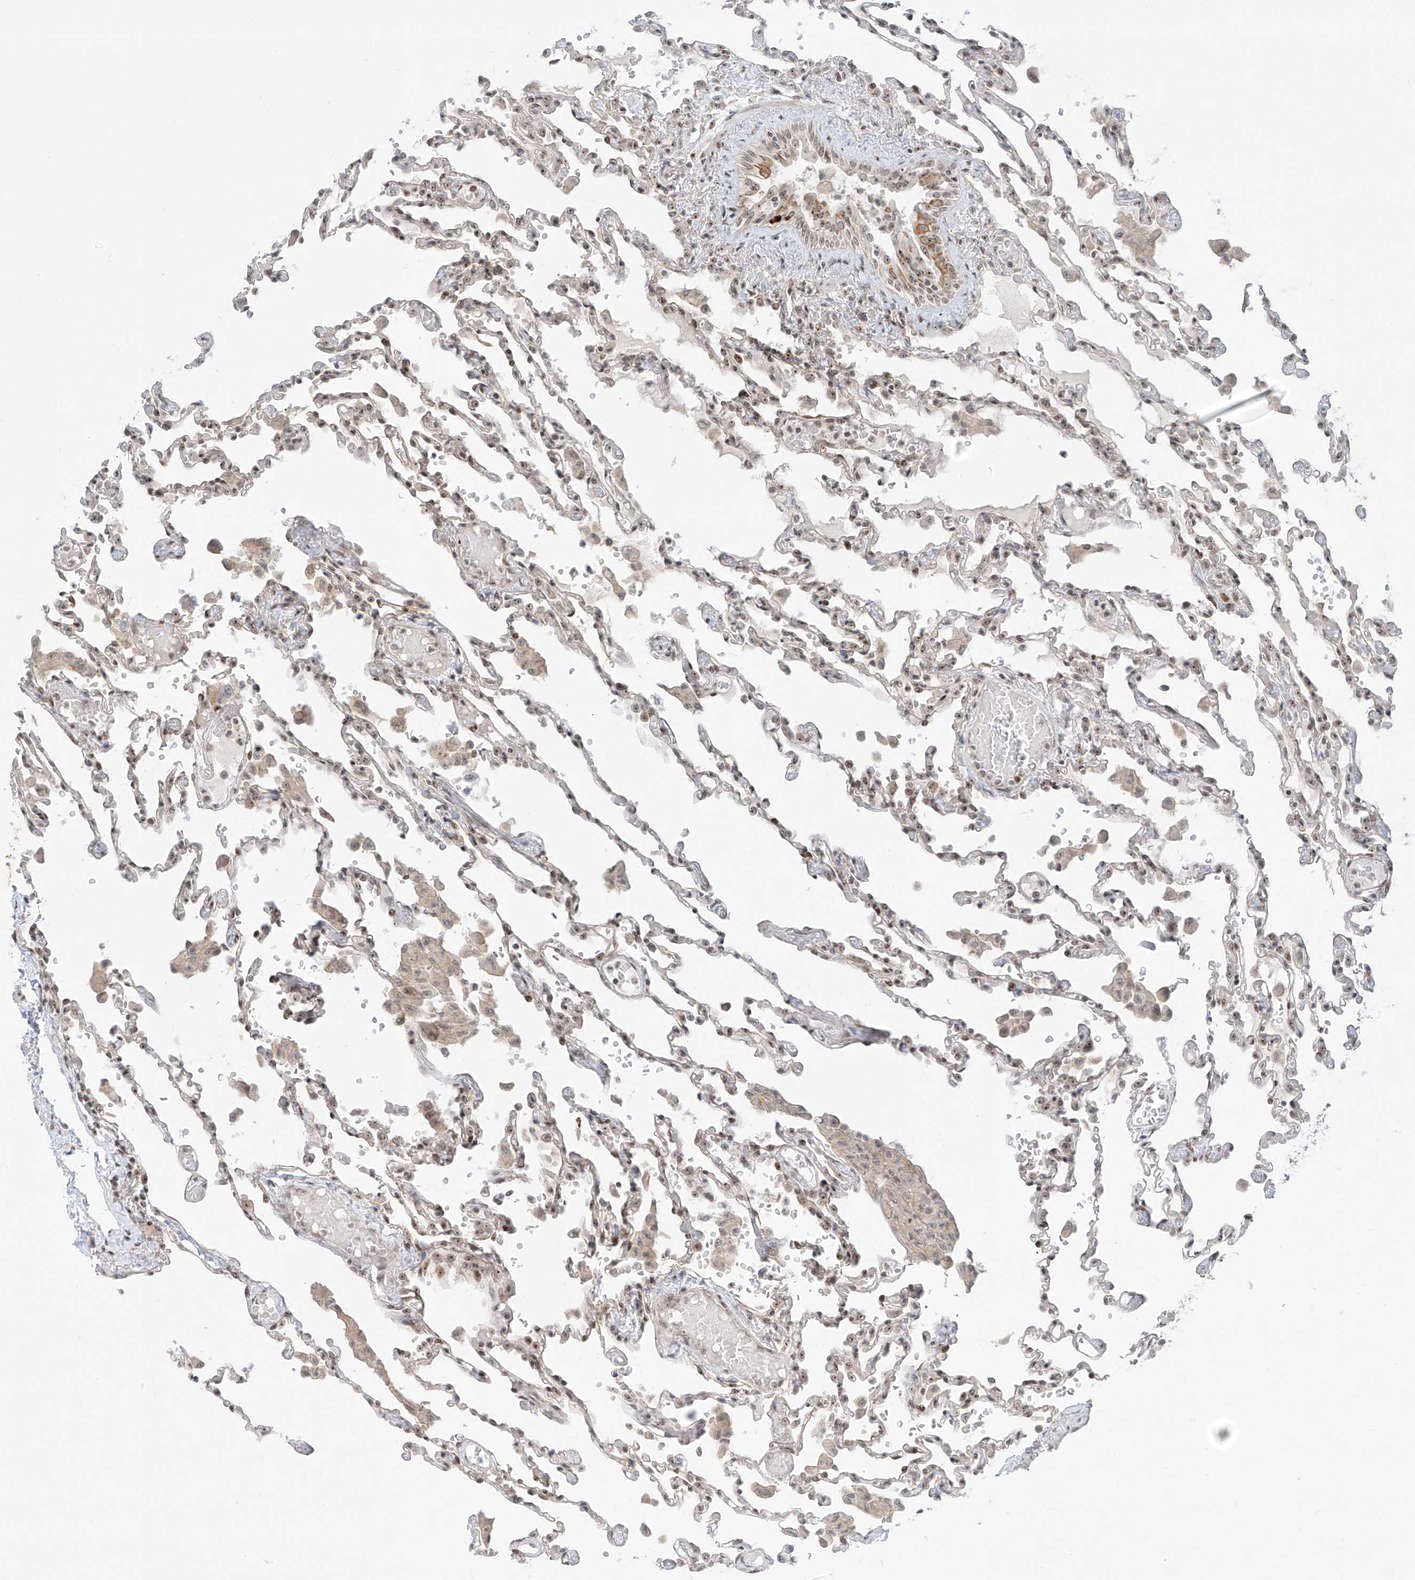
{"staining": {"intensity": "weak", "quantity": "<25%", "location": "nuclear"}, "tissue": "lung", "cell_type": "Alveolar cells", "image_type": "normal", "snomed": [{"axis": "morphology", "description": "Normal tissue, NOS"}, {"axis": "topography", "description": "Bronchus"}, {"axis": "topography", "description": "Lung"}], "caption": "This is an IHC histopathology image of benign lung. There is no staining in alveolar cells.", "gene": "ZNF512", "patient": {"sex": "female", "age": 49}}